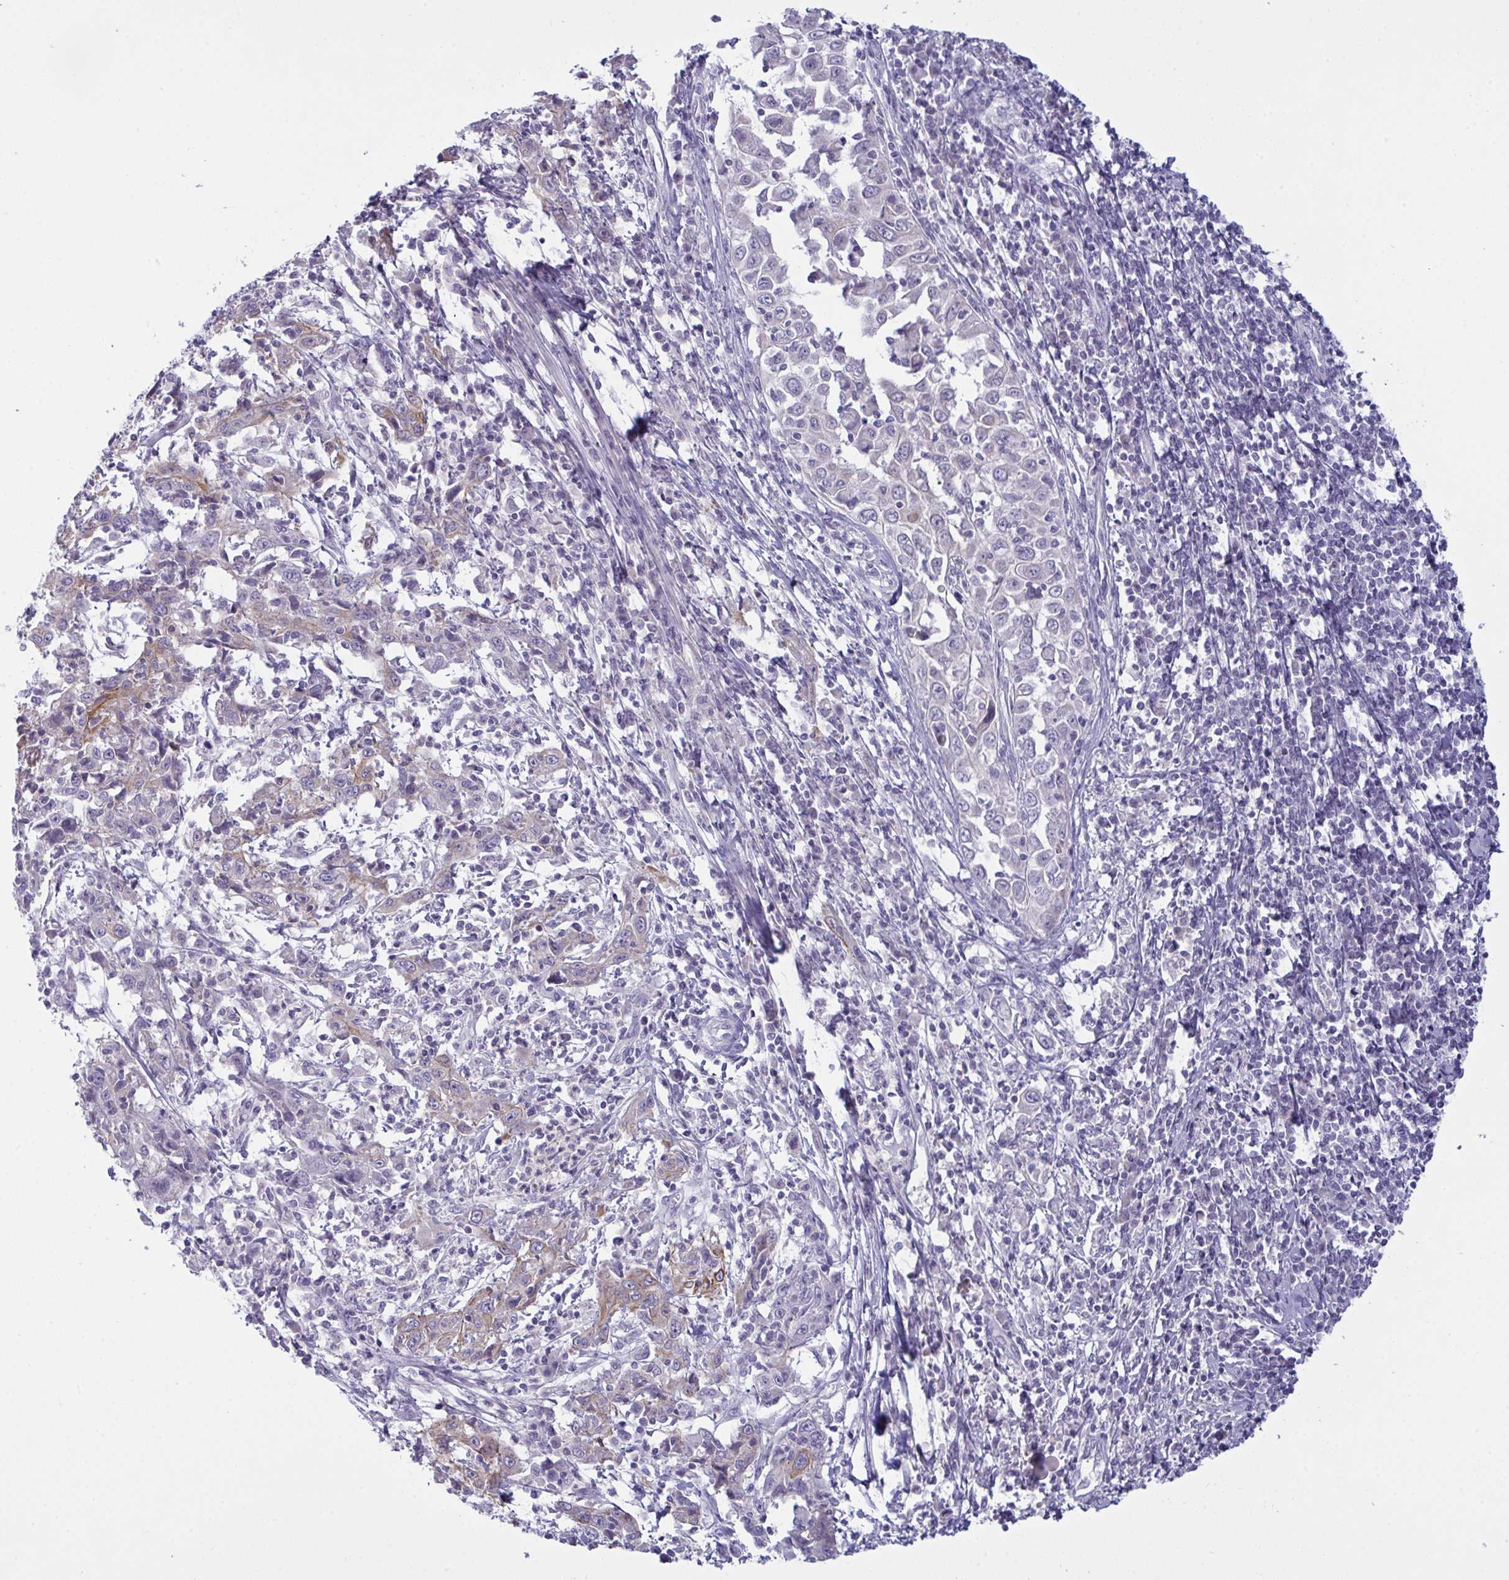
{"staining": {"intensity": "weak", "quantity": "<25%", "location": "cytoplasmic/membranous"}, "tissue": "cervical cancer", "cell_type": "Tumor cells", "image_type": "cancer", "snomed": [{"axis": "morphology", "description": "Squamous cell carcinoma, NOS"}, {"axis": "topography", "description": "Cervix"}], "caption": "Immunohistochemistry of human cervical cancer shows no staining in tumor cells.", "gene": "TENT5D", "patient": {"sex": "female", "age": 46}}